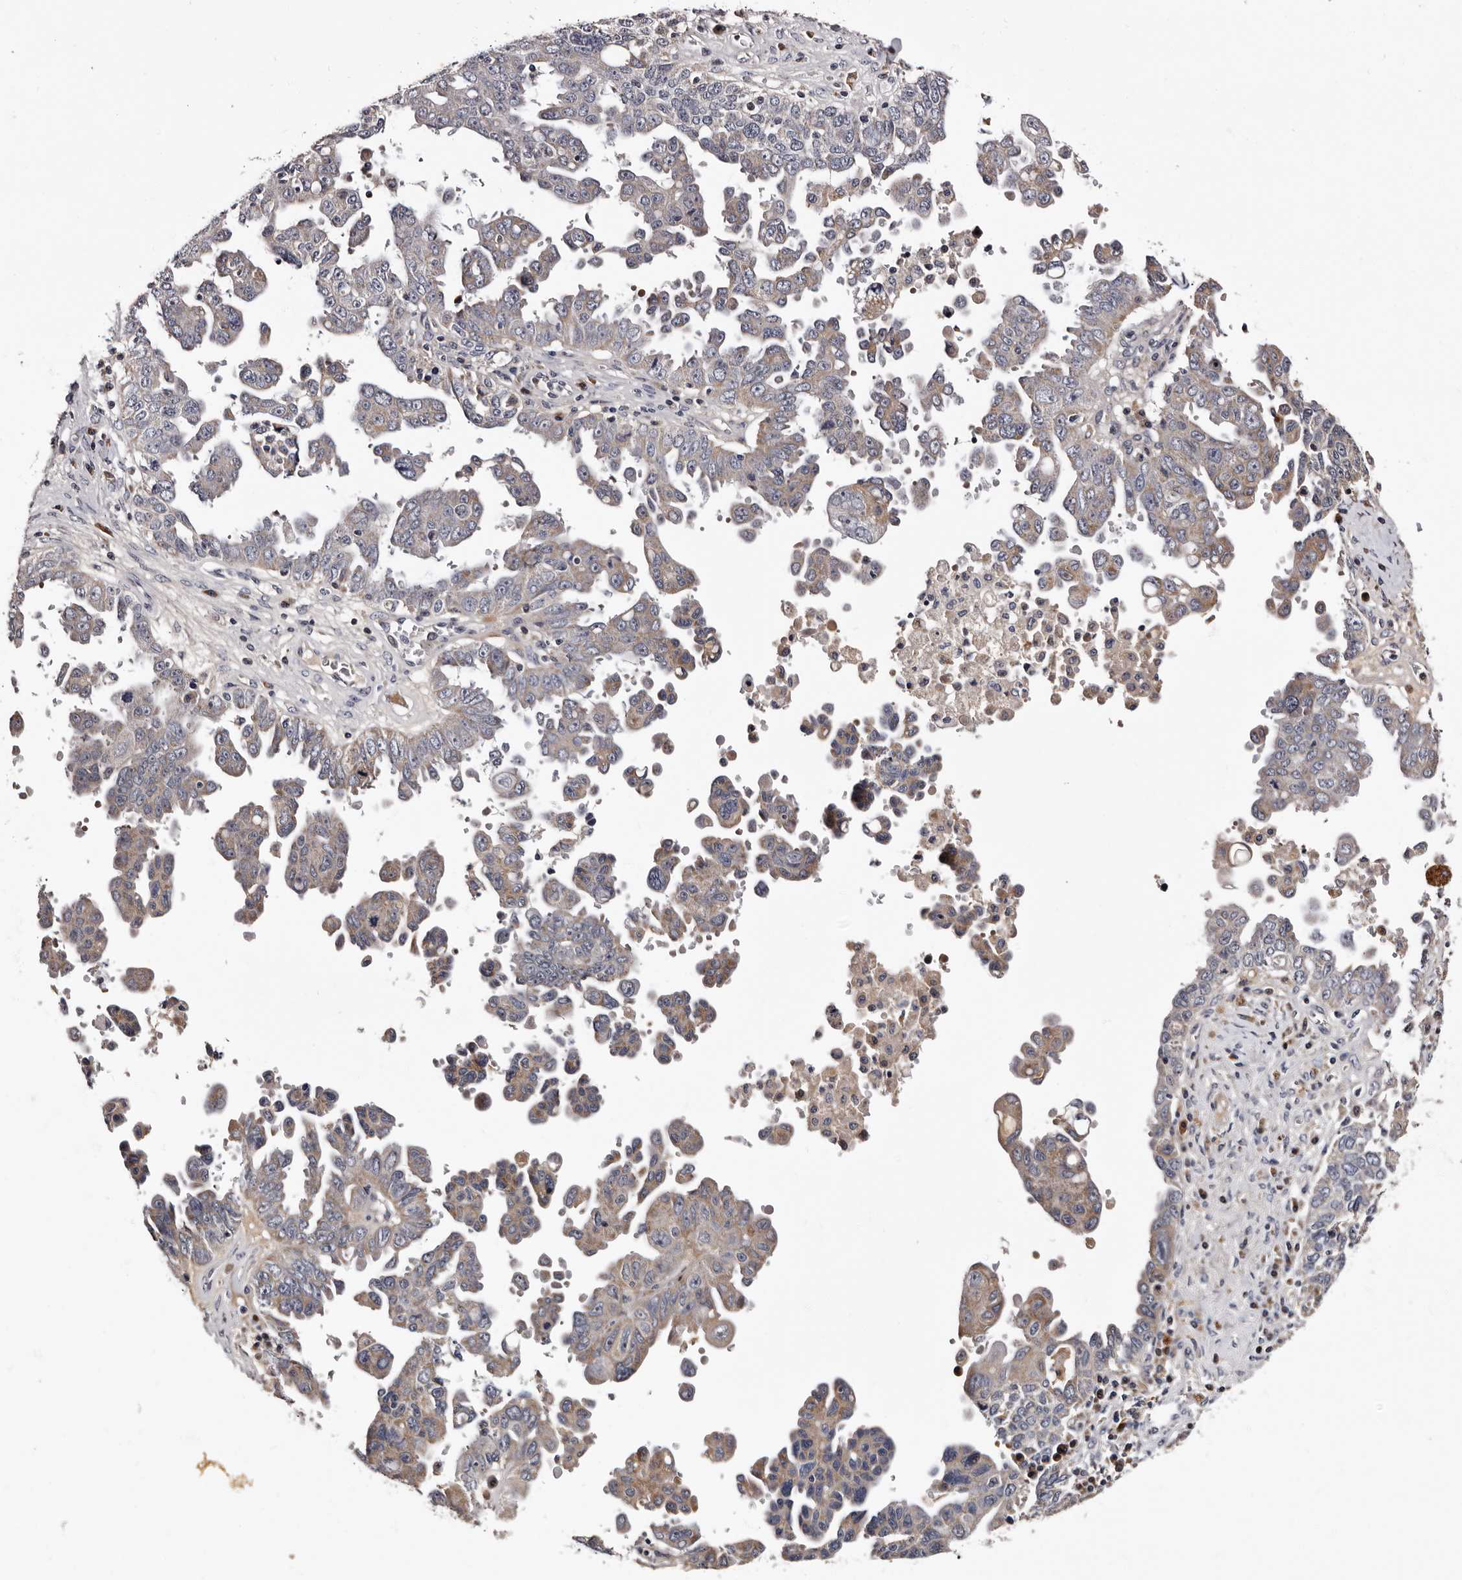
{"staining": {"intensity": "weak", "quantity": "25%-75%", "location": "cytoplasmic/membranous"}, "tissue": "ovarian cancer", "cell_type": "Tumor cells", "image_type": "cancer", "snomed": [{"axis": "morphology", "description": "Carcinoma, endometroid"}, {"axis": "topography", "description": "Ovary"}], "caption": "Human ovarian endometroid carcinoma stained for a protein (brown) shows weak cytoplasmic/membranous positive staining in approximately 25%-75% of tumor cells.", "gene": "TAF4B", "patient": {"sex": "female", "age": 62}}